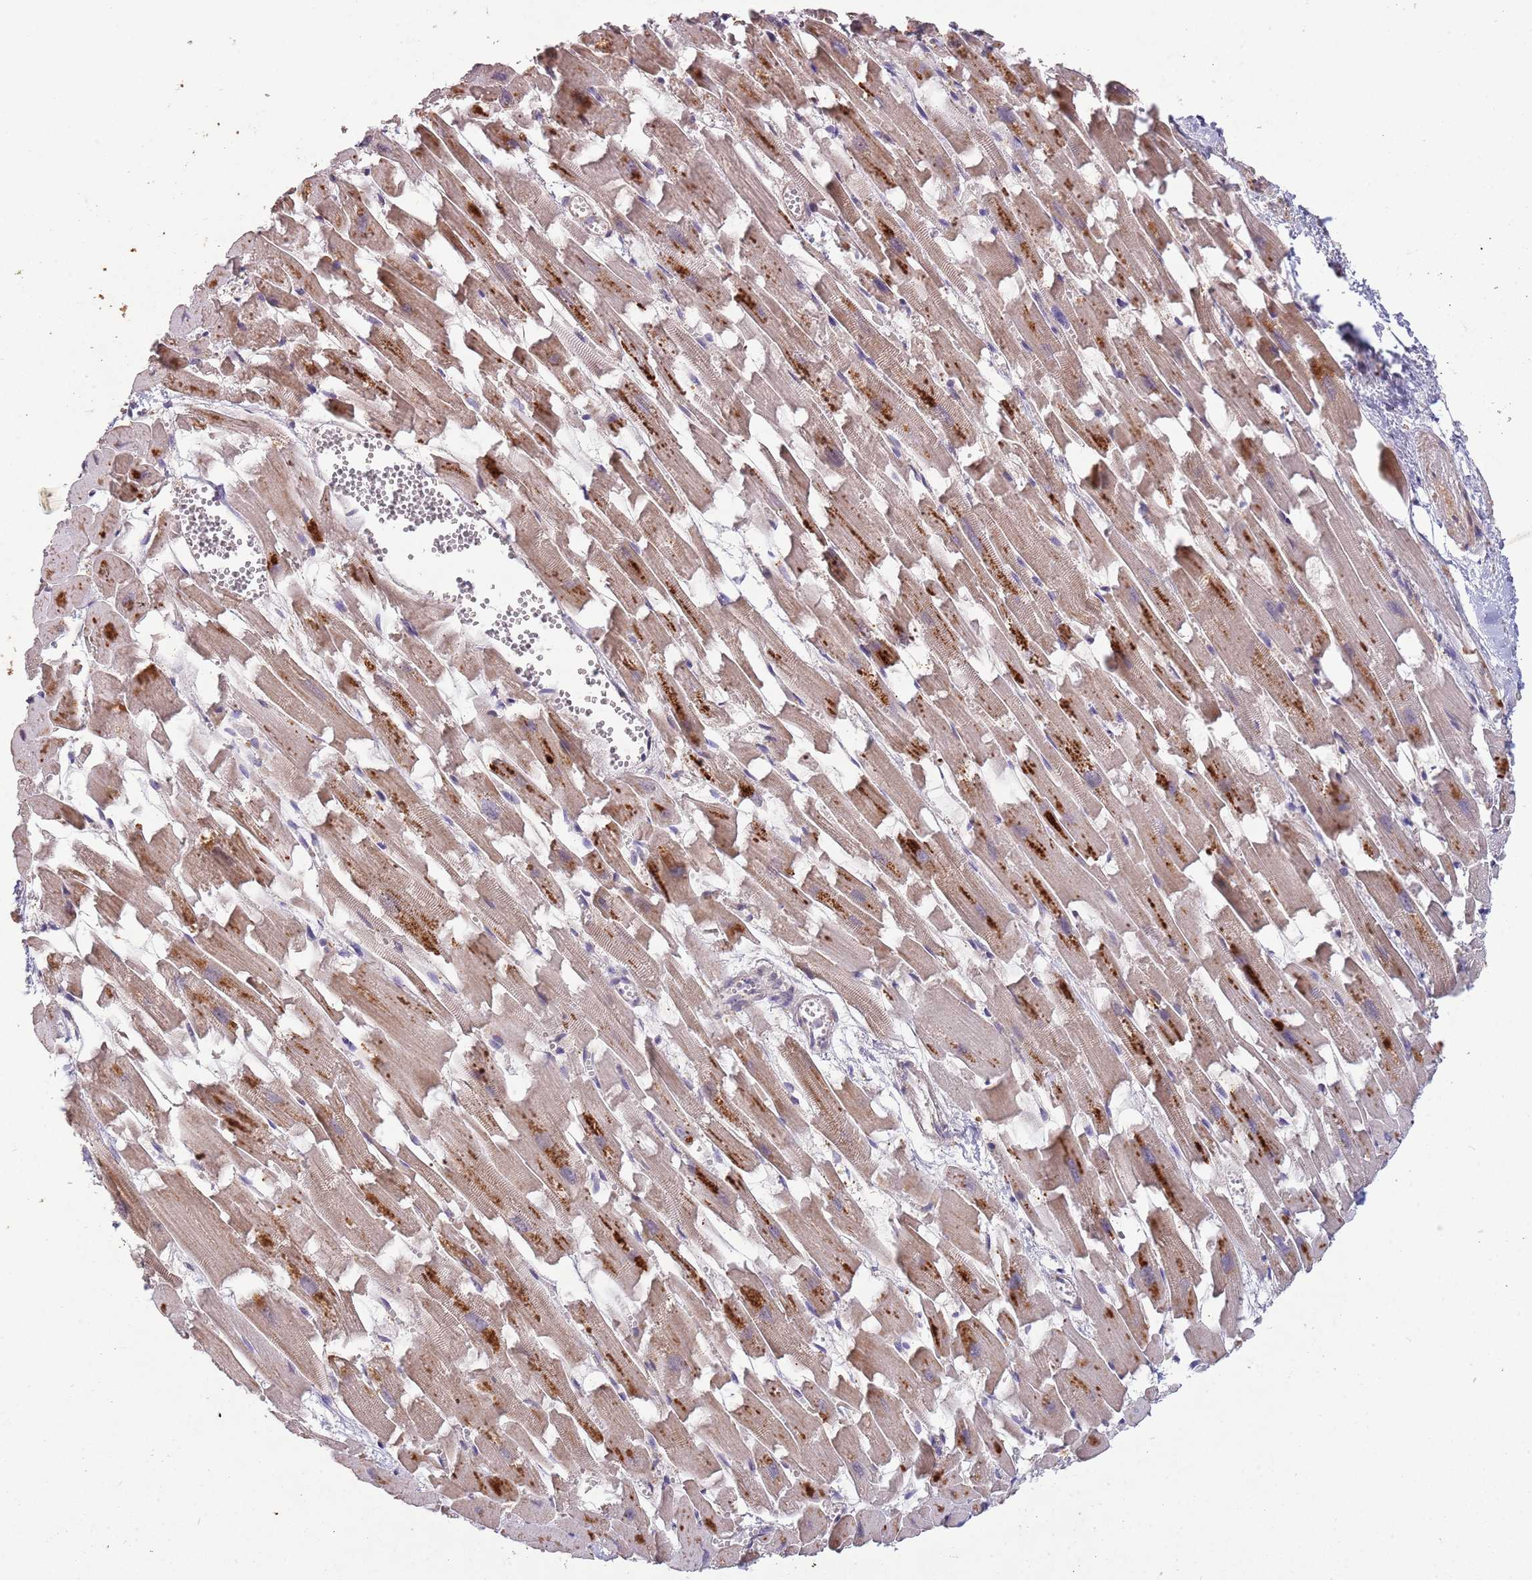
{"staining": {"intensity": "moderate", "quantity": "25%-75%", "location": "cytoplasmic/membranous"}, "tissue": "heart muscle", "cell_type": "Cardiomyocytes", "image_type": "normal", "snomed": [{"axis": "morphology", "description": "Normal tissue, NOS"}, {"axis": "topography", "description": "Heart"}], "caption": "Brown immunohistochemical staining in benign heart muscle displays moderate cytoplasmic/membranous expression in approximately 25%-75% of cardiomyocytes. (Stains: DAB (3,3'-diaminobenzidine) in brown, nuclei in blue, Microscopy: brightfield microscopy at high magnification).", "gene": "ZNF639", "patient": {"sex": "female", "age": 64}}